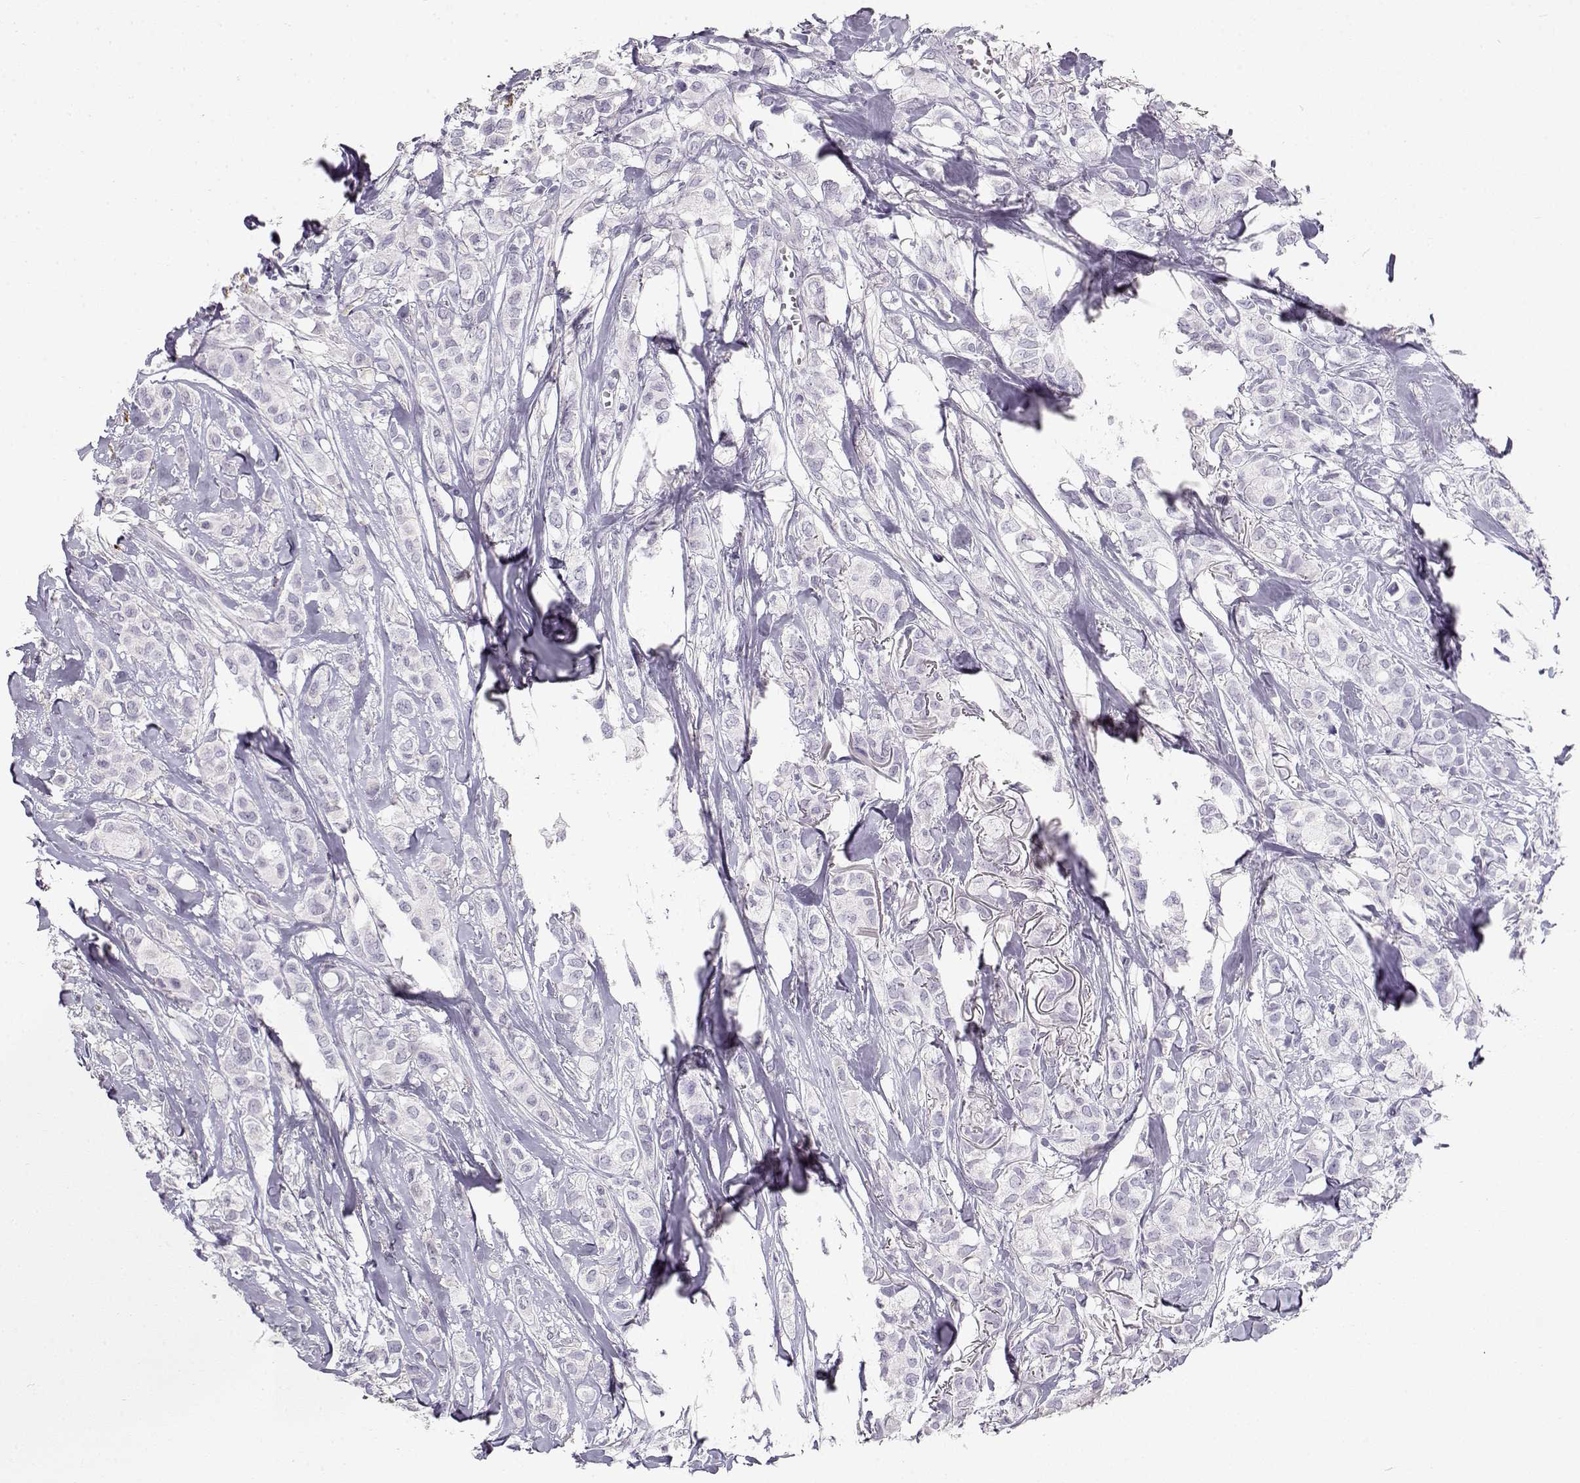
{"staining": {"intensity": "negative", "quantity": "none", "location": "none"}, "tissue": "breast cancer", "cell_type": "Tumor cells", "image_type": "cancer", "snomed": [{"axis": "morphology", "description": "Duct carcinoma"}, {"axis": "topography", "description": "Breast"}], "caption": "The histopathology image exhibits no staining of tumor cells in infiltrating ductal carcinoma (breast).", "gene": "NUTM1", "patient": {"sex": "female", "age": 85}}